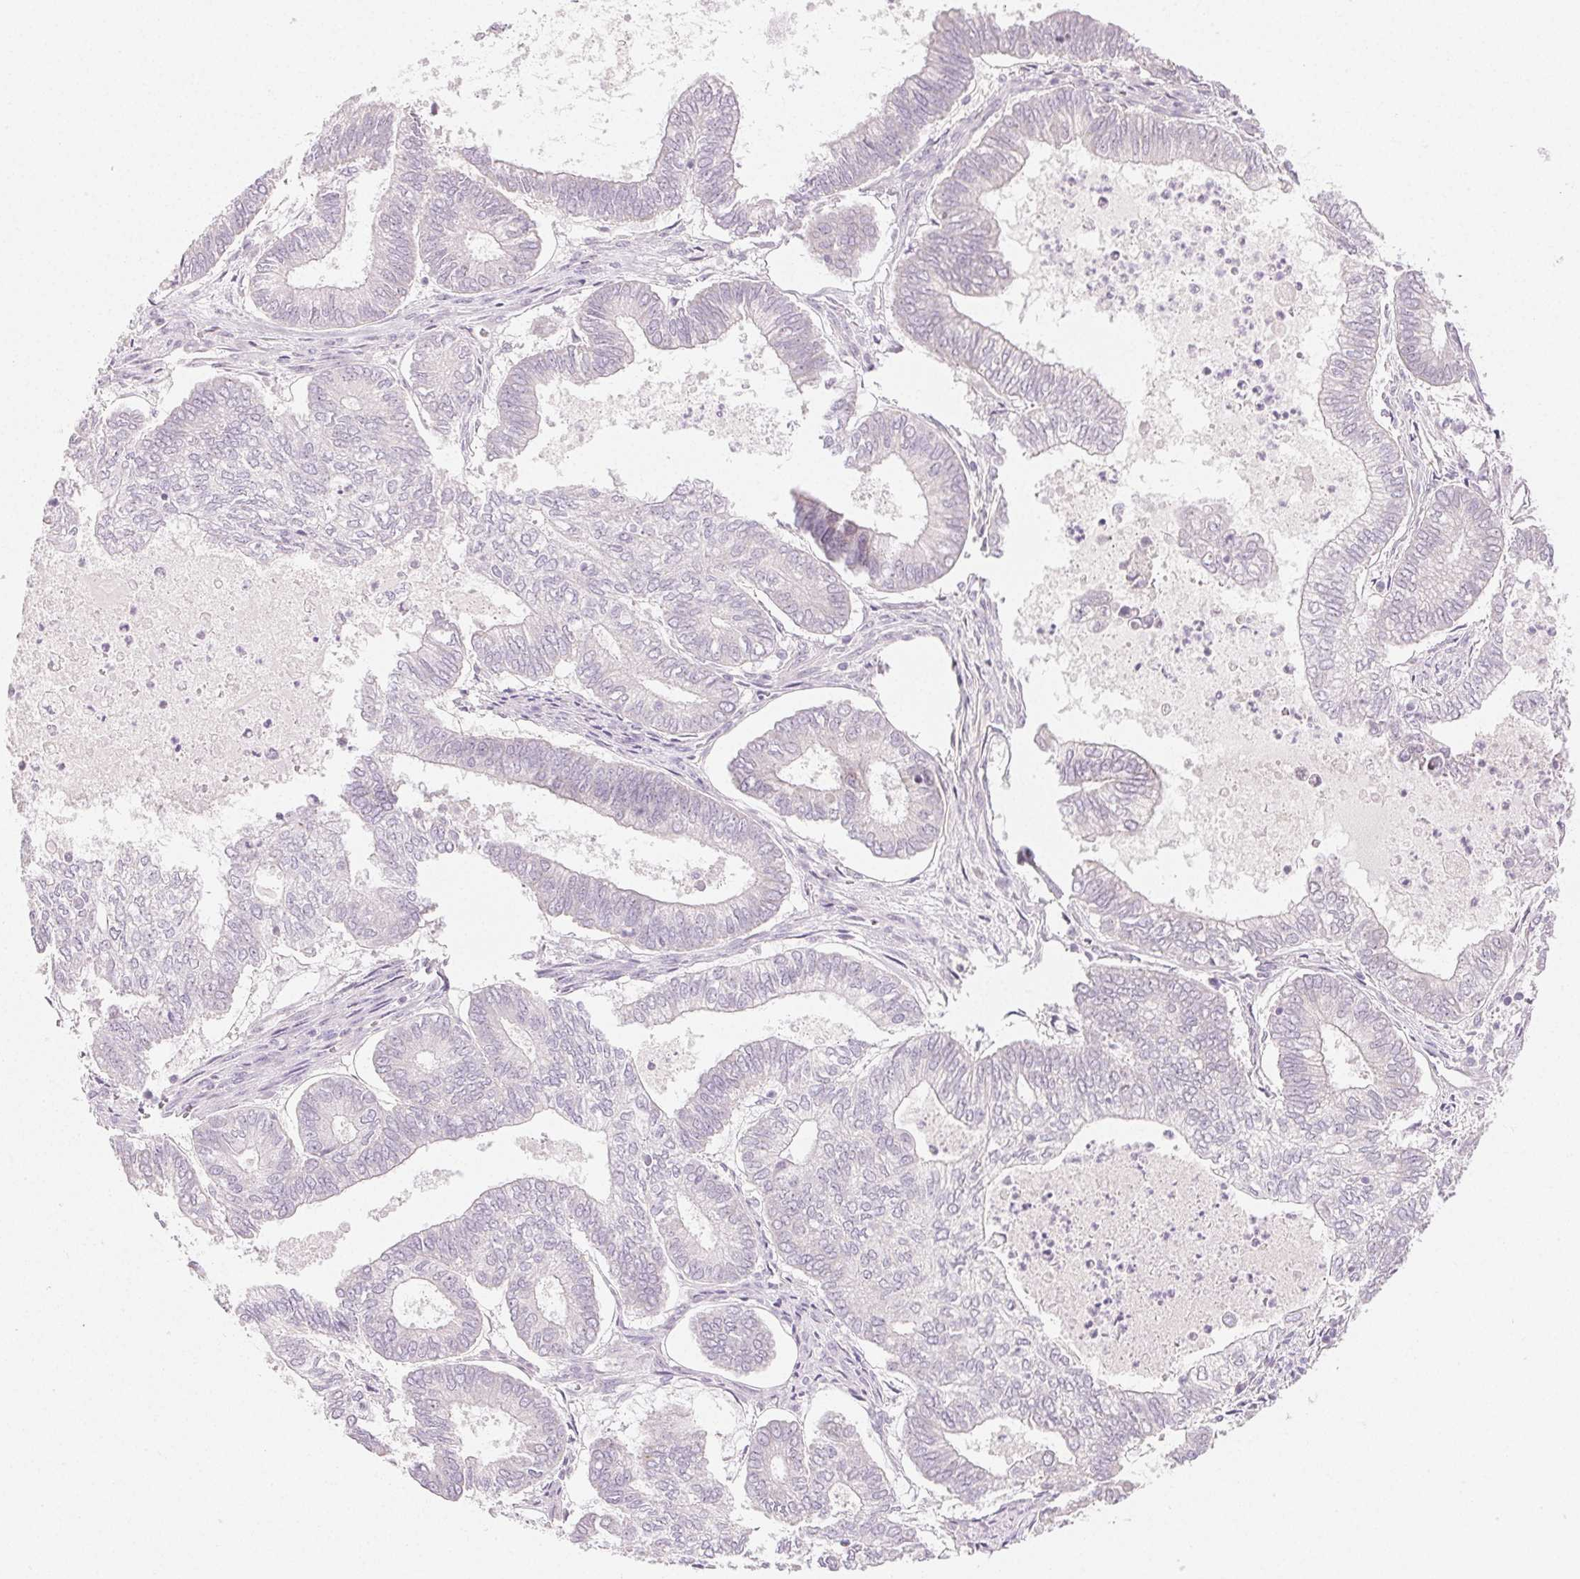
{"staining": {"intensity": "negative", "quantity": "none", "location": "none"}, "tissue": "ovarian cancer", "cell_type": "Tumor cells", "image_type": "cancer", "snomed": [{"axis": "morphology", "description": "Carcinoma, endometroid"}, {"axis": "topography", "description": "Ovary"}], "caption": "Immunohistochemistry (IHC) of ovarian cancer (endometroid carcinoma) demonstrates no expression in tumor cells.", "gene": "MYBL1", "patient": {"sex": "female", "age": 64}}